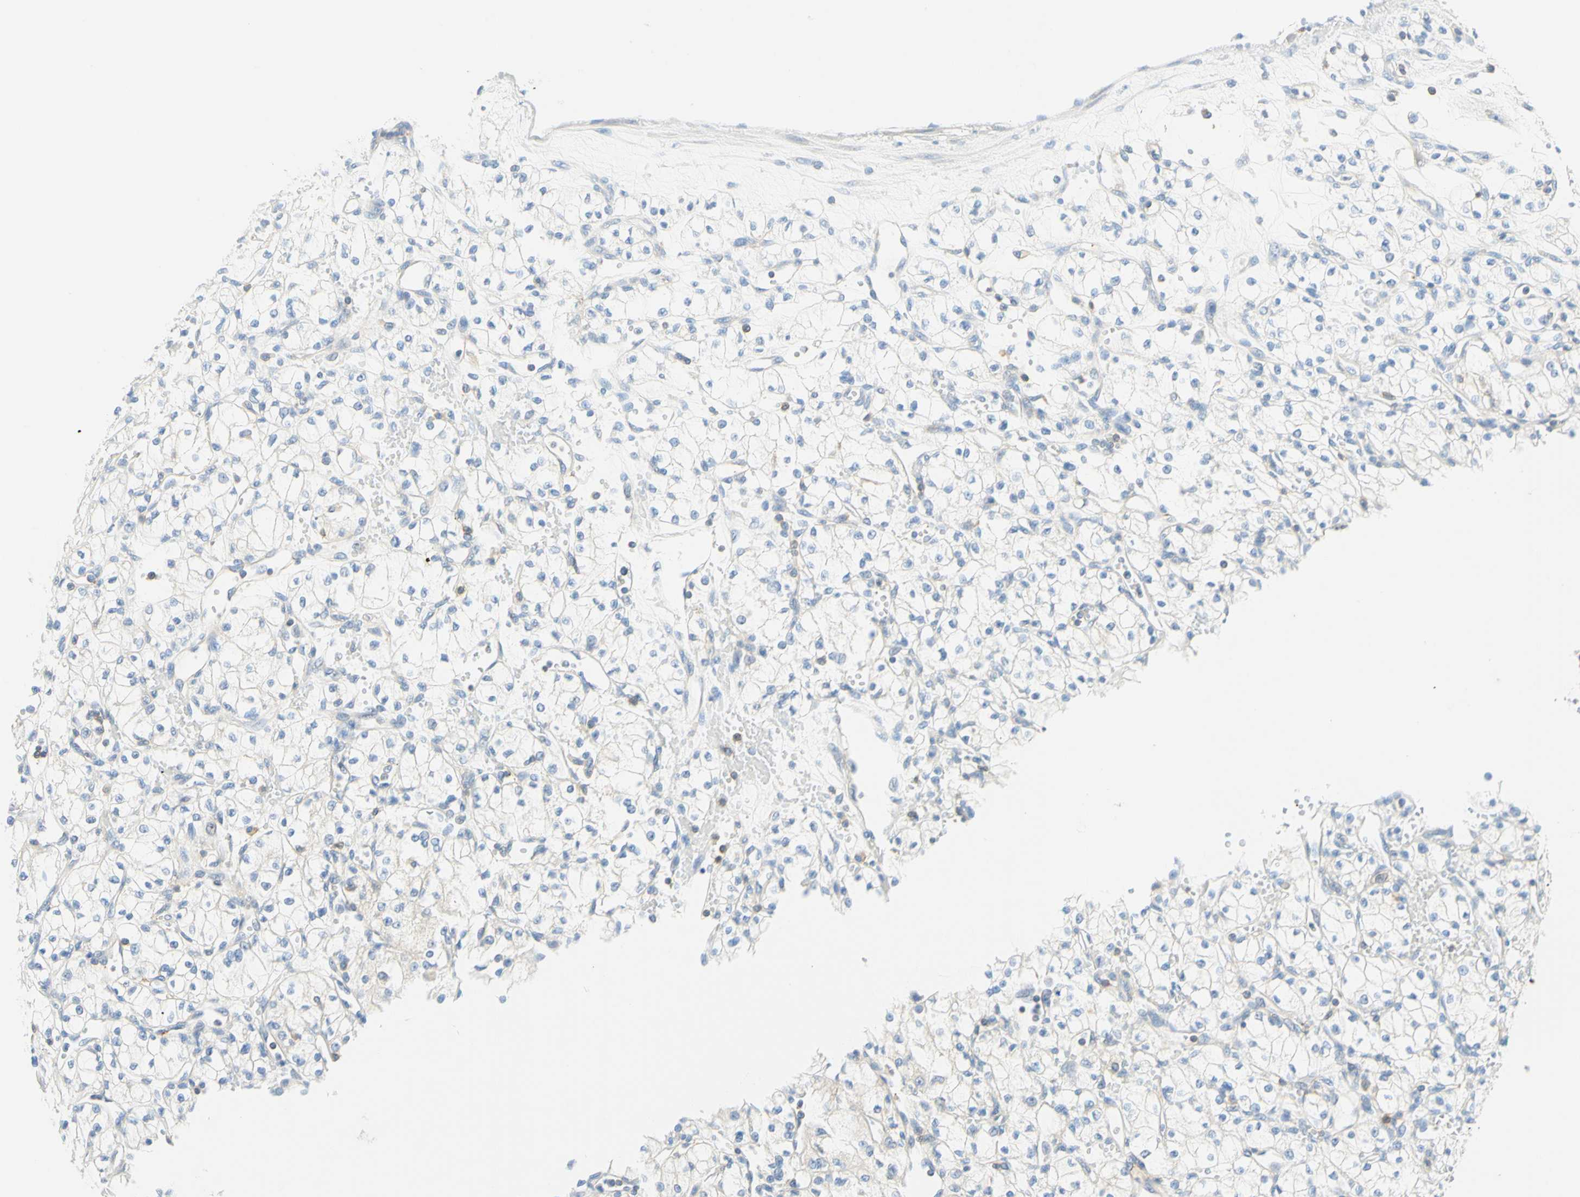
{"staining": {"intensity": "negative", "quantity": "none", "location": "none"}, "tissue": "renal cancer", "cell_type": "Tumor cells", "image_type": "cancer", "snomed": [{"axis": "morphology", "description": "Normal tissue, NOS"}, {"axis": "morphology", "description": "Adenocarcinoma, NOS"}, {"axis": "topography", "description": "Kidney"}], "caption": "Tumor cells show no significant expression in renal cancer.", "gene": "LAT", "patient": {"sex": "male", "age": 59}}